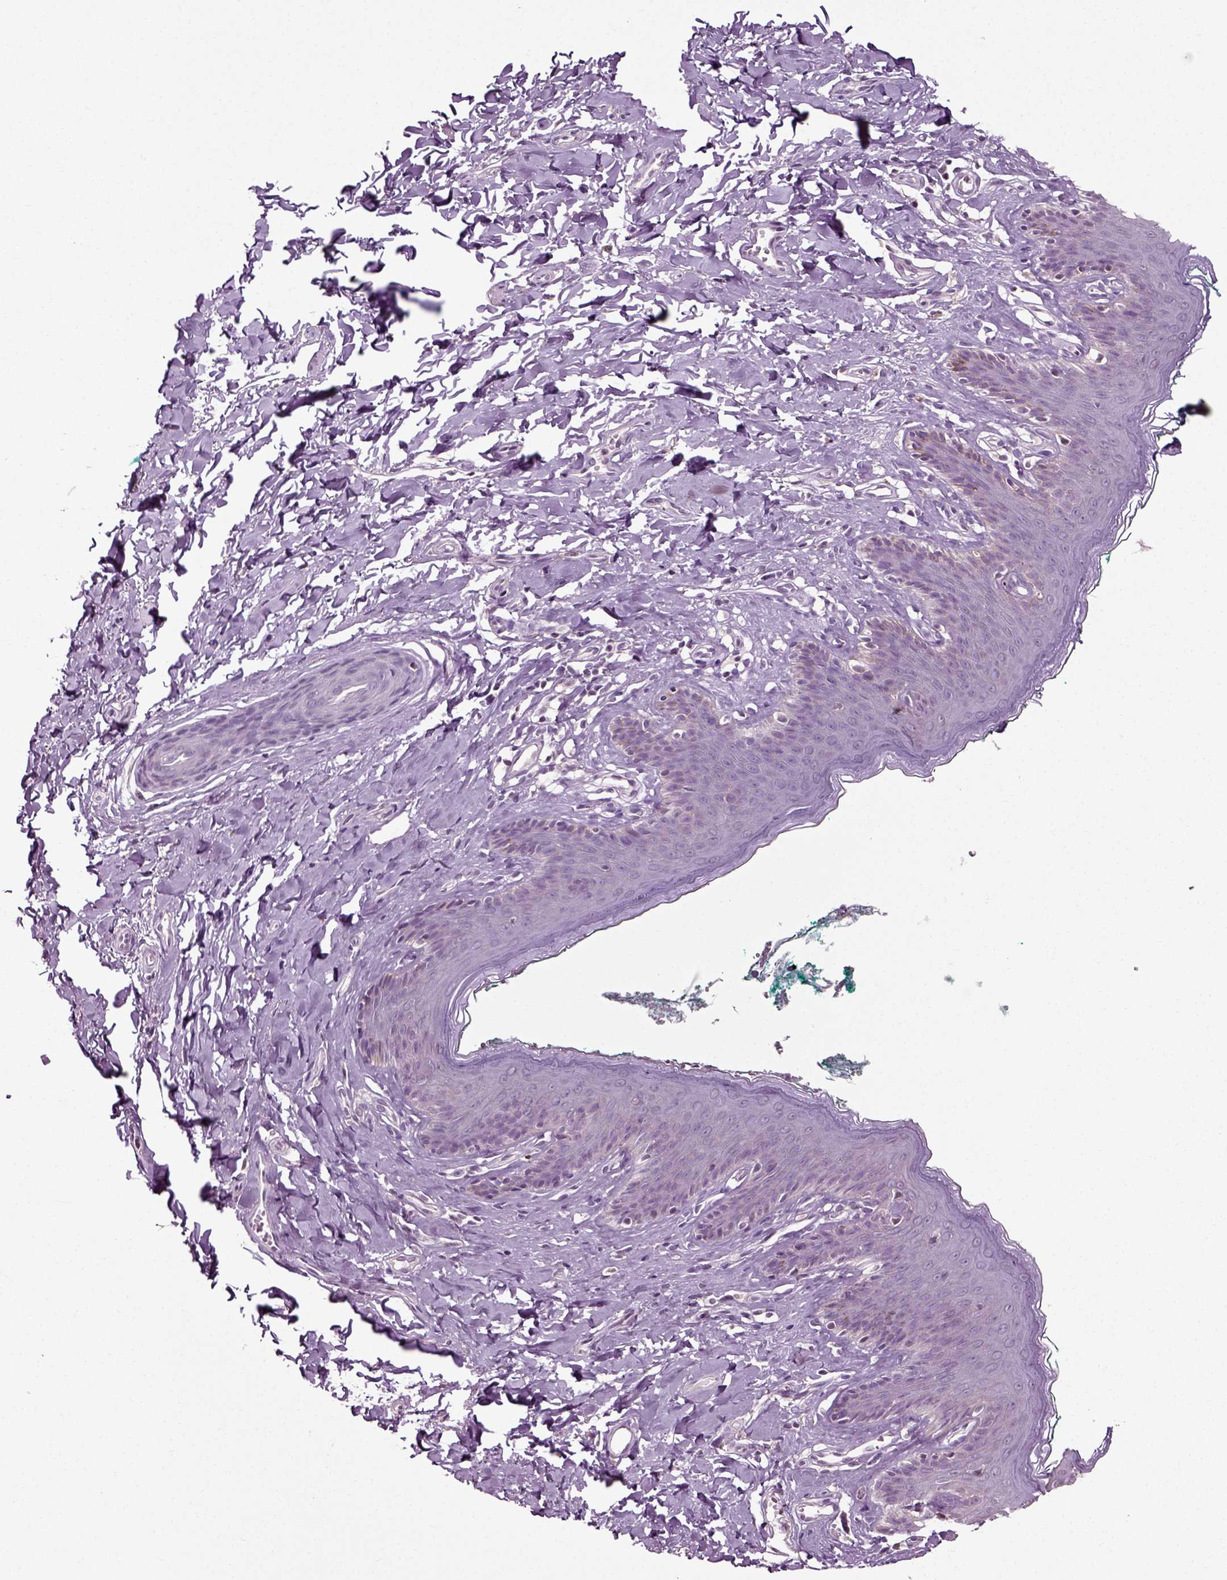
{"staining": {"intensity": "negative", "quantity": "none", "location": "none"}, "tissue": "skin", "cell_type": "Epidermal cells", "image_type": "normal", "snomed": [{"axis": "morphology", "description": "Normal tissue, NOS"}, {"axis": "topography", "description": "Vulva"}], "caption": "Immunohistochemistry (IHC) of normal skin exhibits no staining in epidermal cells.", "gene": "SLC26A8", "patient": {"sex": "female", "age": 66}}